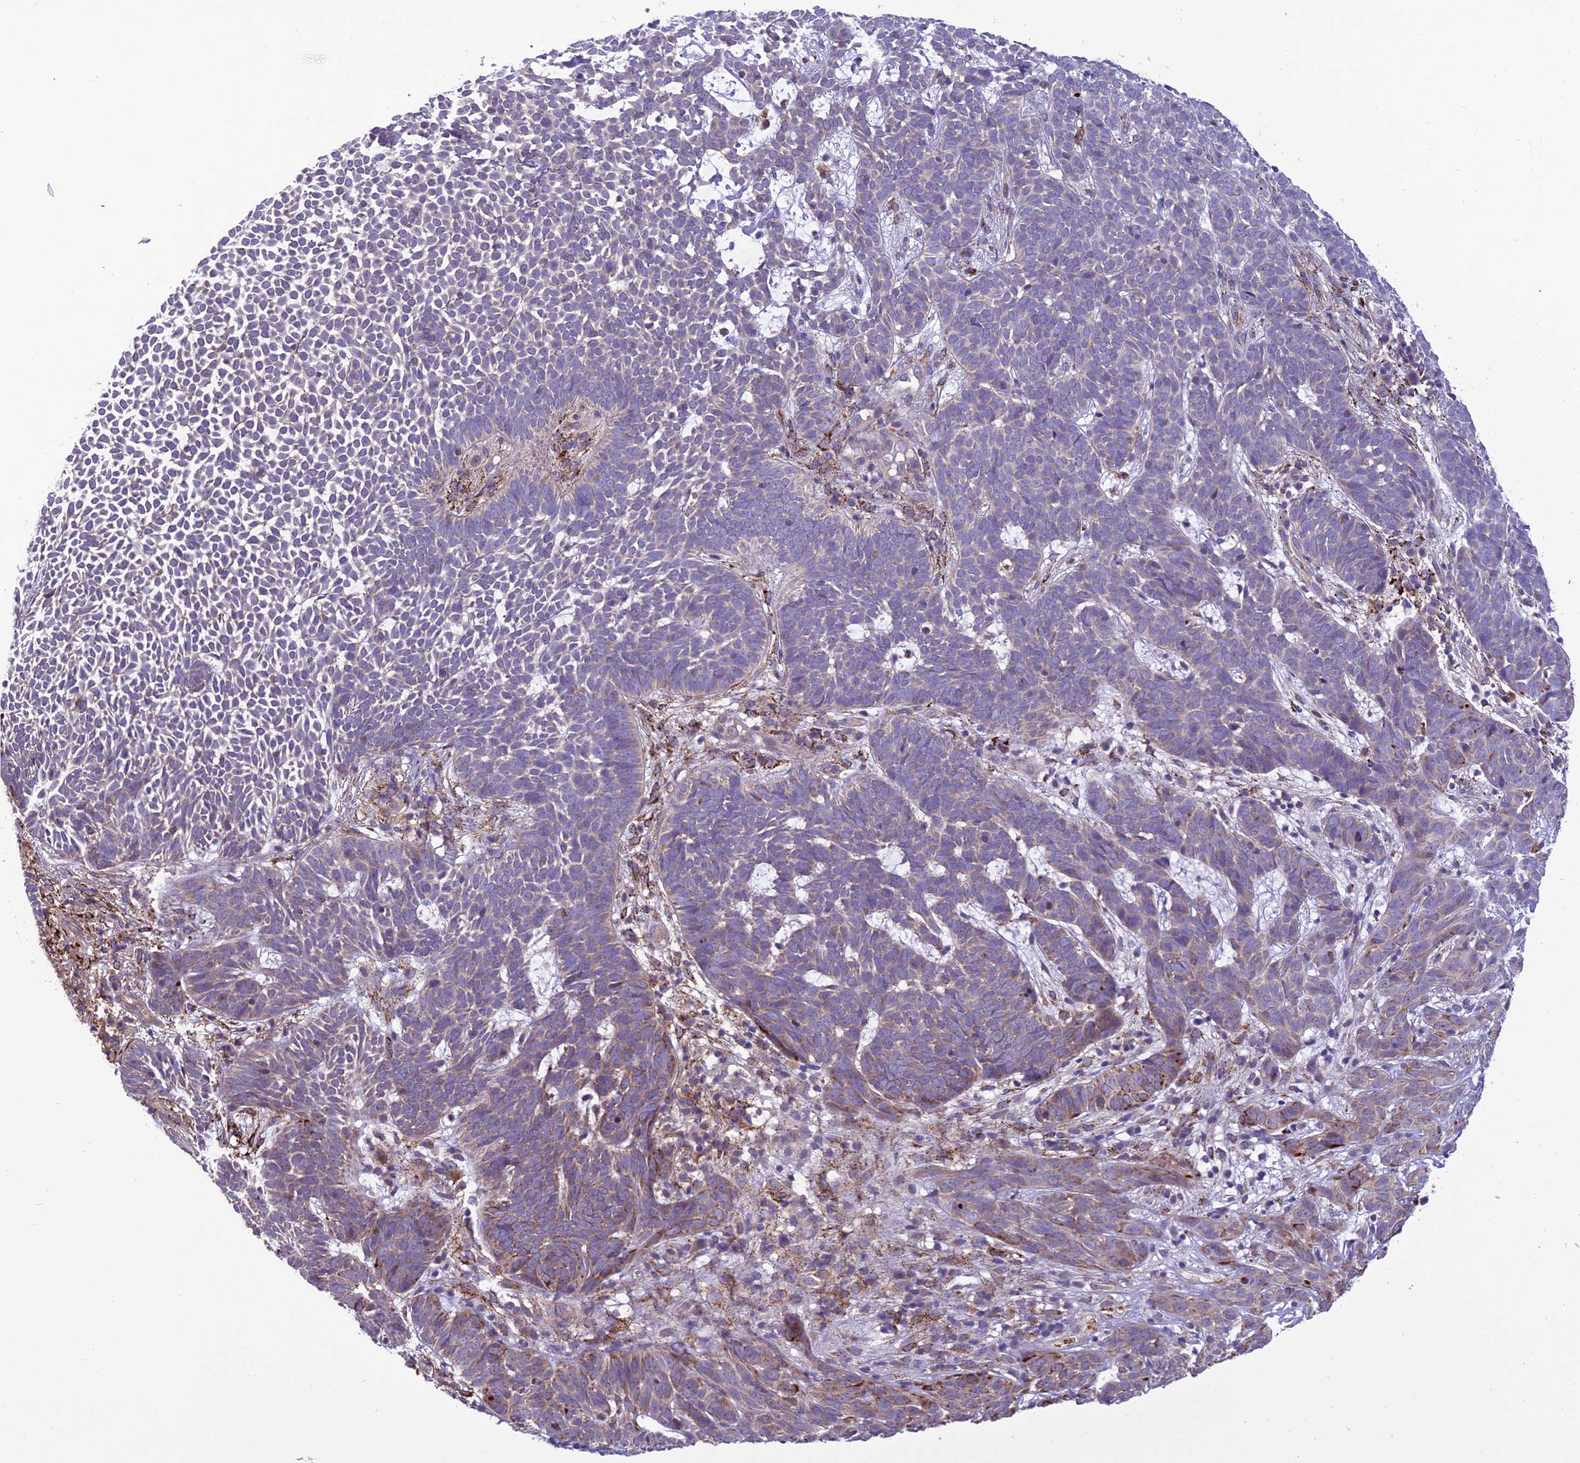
{"staining": {"intensity": "negative", "quantity": "none", "location": "none"}, "tissue": "skin cancer", "cell_type": "Tumor cells", "image_type": "cancer", "snomed": [{"axis": "morphology", "description": "Basal cell carcinoma"}, {"axis": "topography", "description": "Skin"}], "caption": "DAB (3,3'-diaminobenzidine) immunohistochemical staining of human basal cell carcinoma (skin) shows no significant expression in tumor cells. (Stains: DAB (3,3'-diaminobenzidine) IHC with hematoxylin counter stain, Microscopy: brightfield microscopy at high magnification).", "gene": "TBC1D24", "patient": {"sex": "female", "age": 78}}